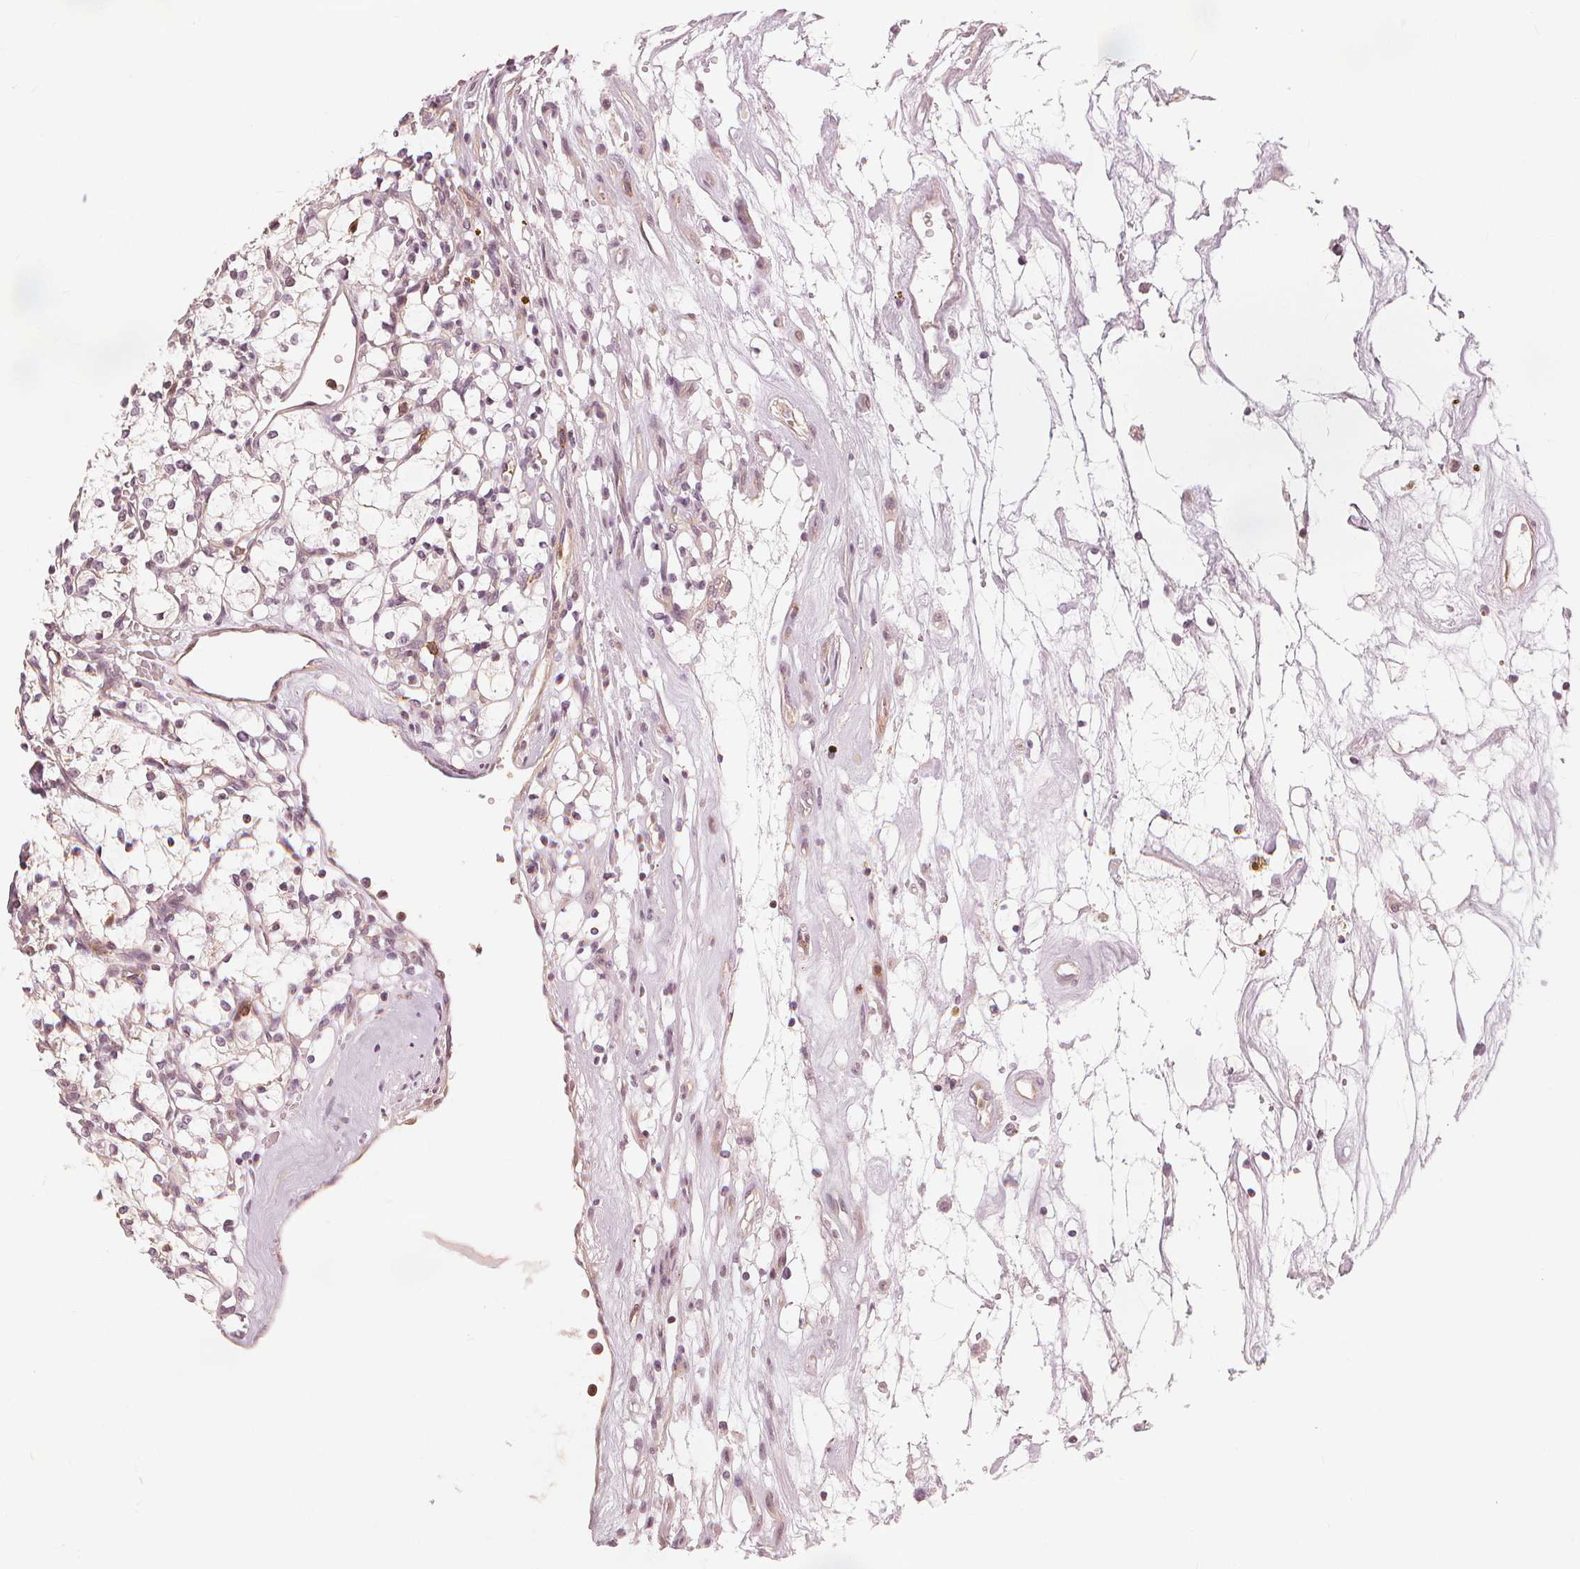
{"staining": {"intensity": "negative", "quantity": "none", "location": "none"}, "tissue": "renal cancer", "cell_type": "Tumor cells", "image_type": "cancer", "snomed": [{"axis": "morphology", "description": "Adenocarcinoma, NOS"}, {"axis": "topography", "description": "Kidney"}], "caption": "The micrograph reveals no significant staining in tumor cells of renal cancer.", "gene": "SLC34A1", "patient": {"sex": "female", "age": 69}}